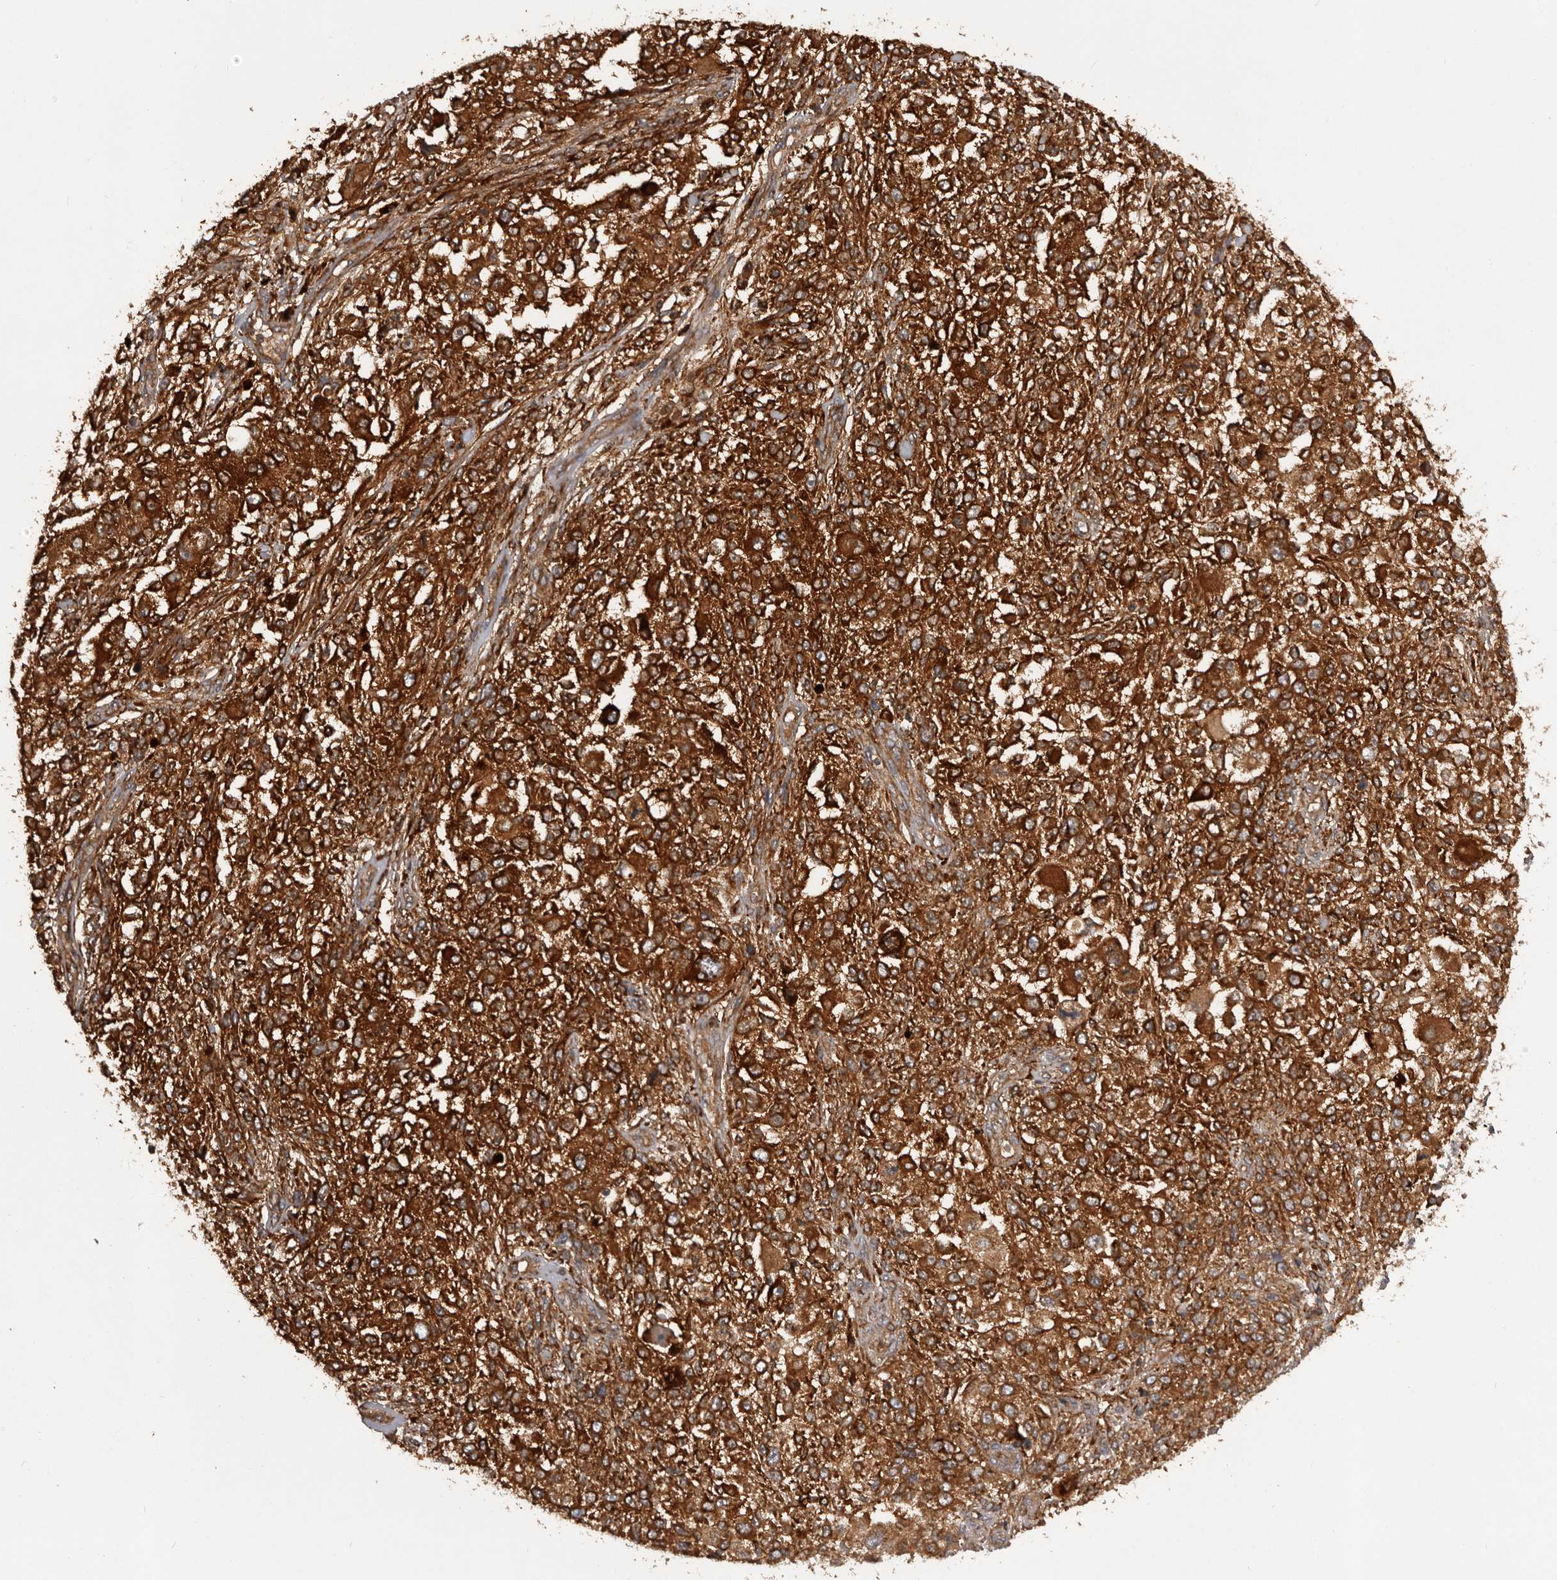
{"staining": {"intensity": "strong", "quantity": ">75%", "location": "cytoplasmic/membranous"}, "tissue": "melanoma", "cell_type": "Tumor cells", "image_type": "cancer", "snomed": [{"axis": "morphology", "description": "Necrosis, NOS"}, {"axis": "morphology", "description": "Malignant melanoma, NOS"}, {"axis": "topography", "description": "Skin"}], "caption": "Brown immunohistochemical staining in malignant melanoma displays strong cytoplasmic/membranous positivity in about >75% of tumor cells. (IHC, brightfield microscopy, high magnification).", "gene": "SLC22A3", "patient": {"sex": "female", "age": 87}}